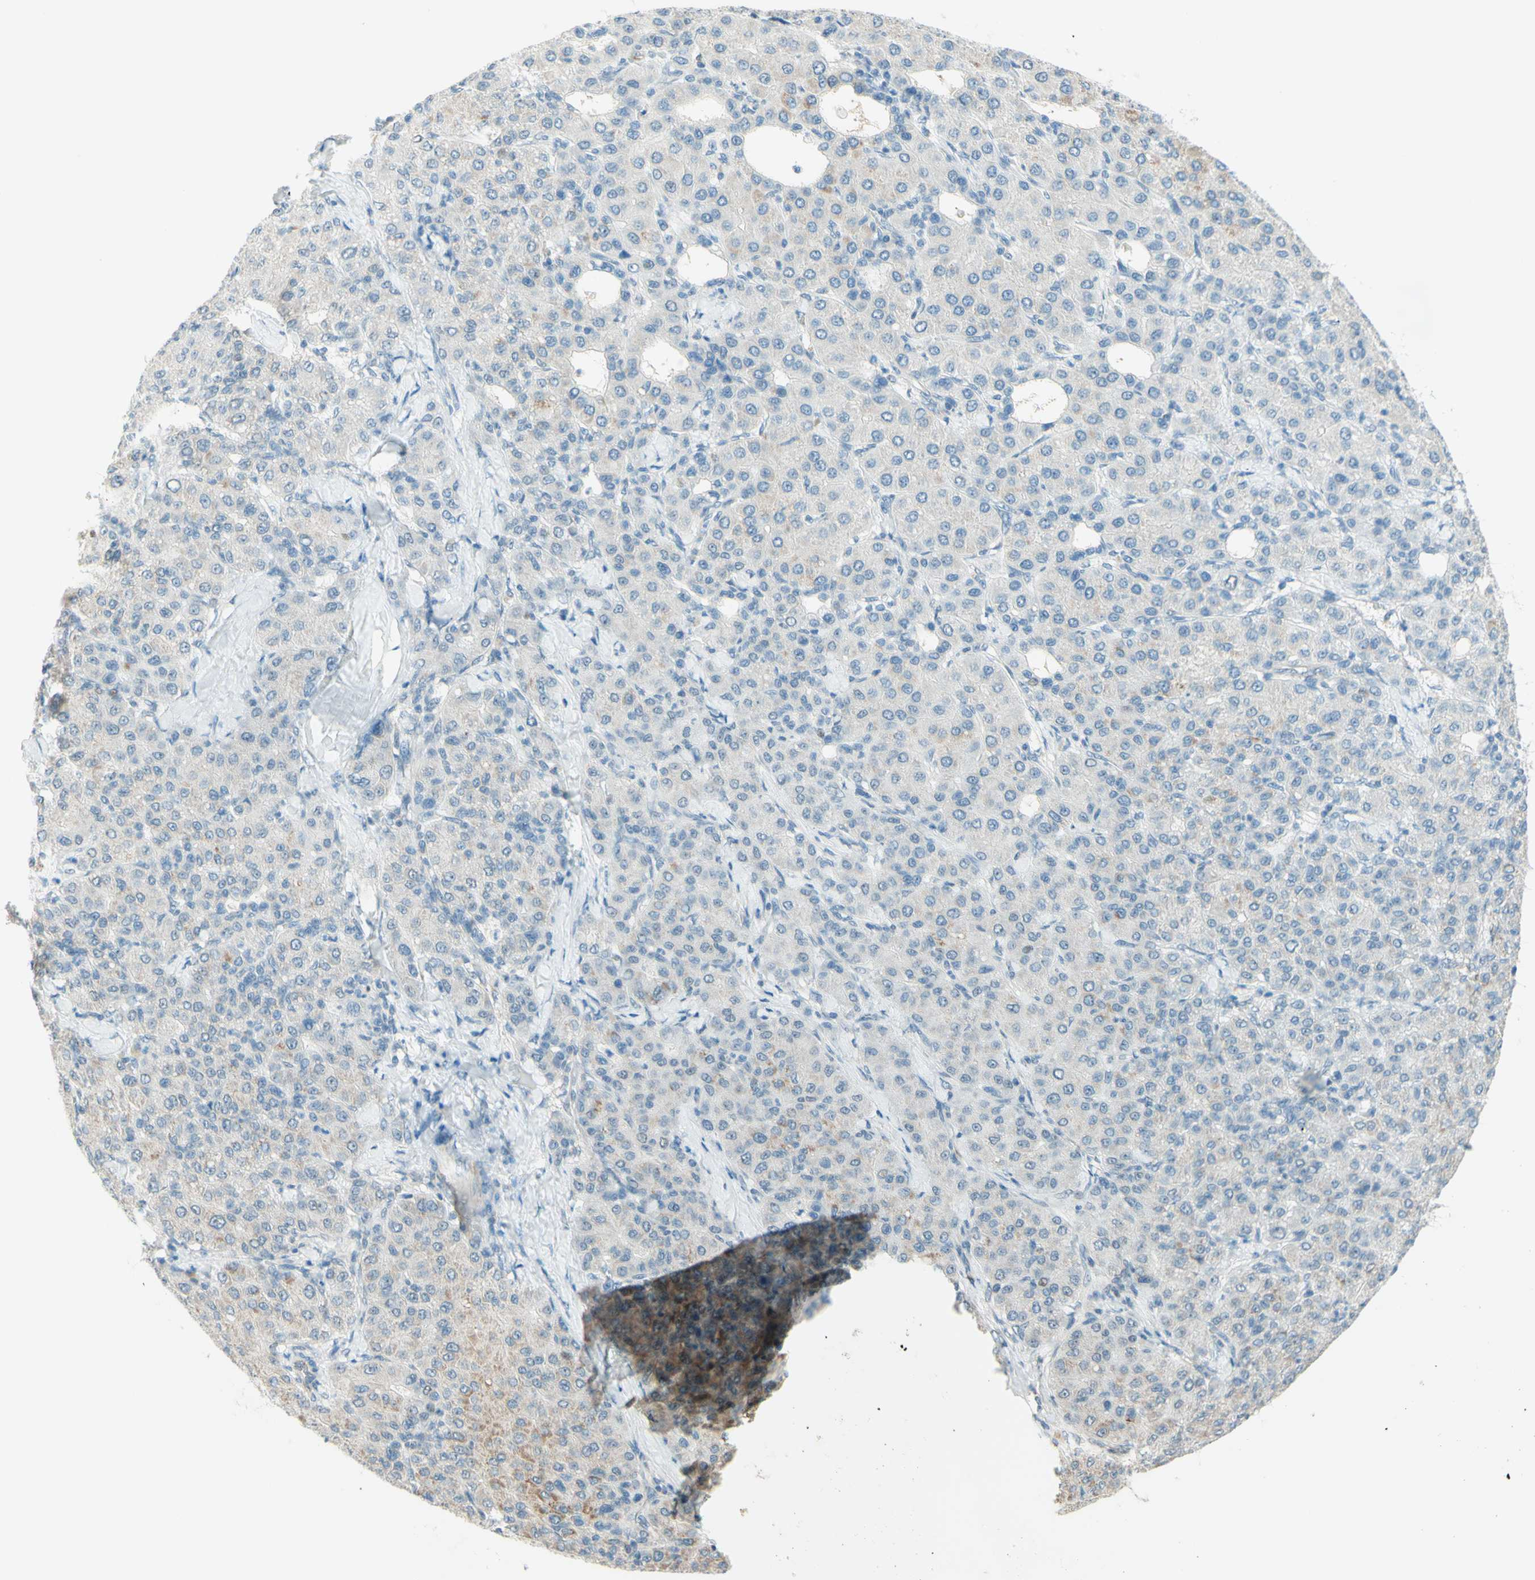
{"staining": {"intensity": "weak", "quantity": "<25%", "location": "cytoplasmic/membranous"}, "tissue": "liver cancer", "cell_type": "Tumor cells", "image_type": "cancer", "snomed": [{"axis": "morphology", "description": "Carcinoma, Hepatocellular, NOS"}, {"axis": "topography", "description": "Liver"}], "caption": "High power microscopy photomicrograph of an immunohistochemistry micrograph of liver cancer (hepatocellular carcinoma), revealing no significant staining in tumor cells.", "gene": "JPH1", "patient": {"sex": "male", "age": 65}}